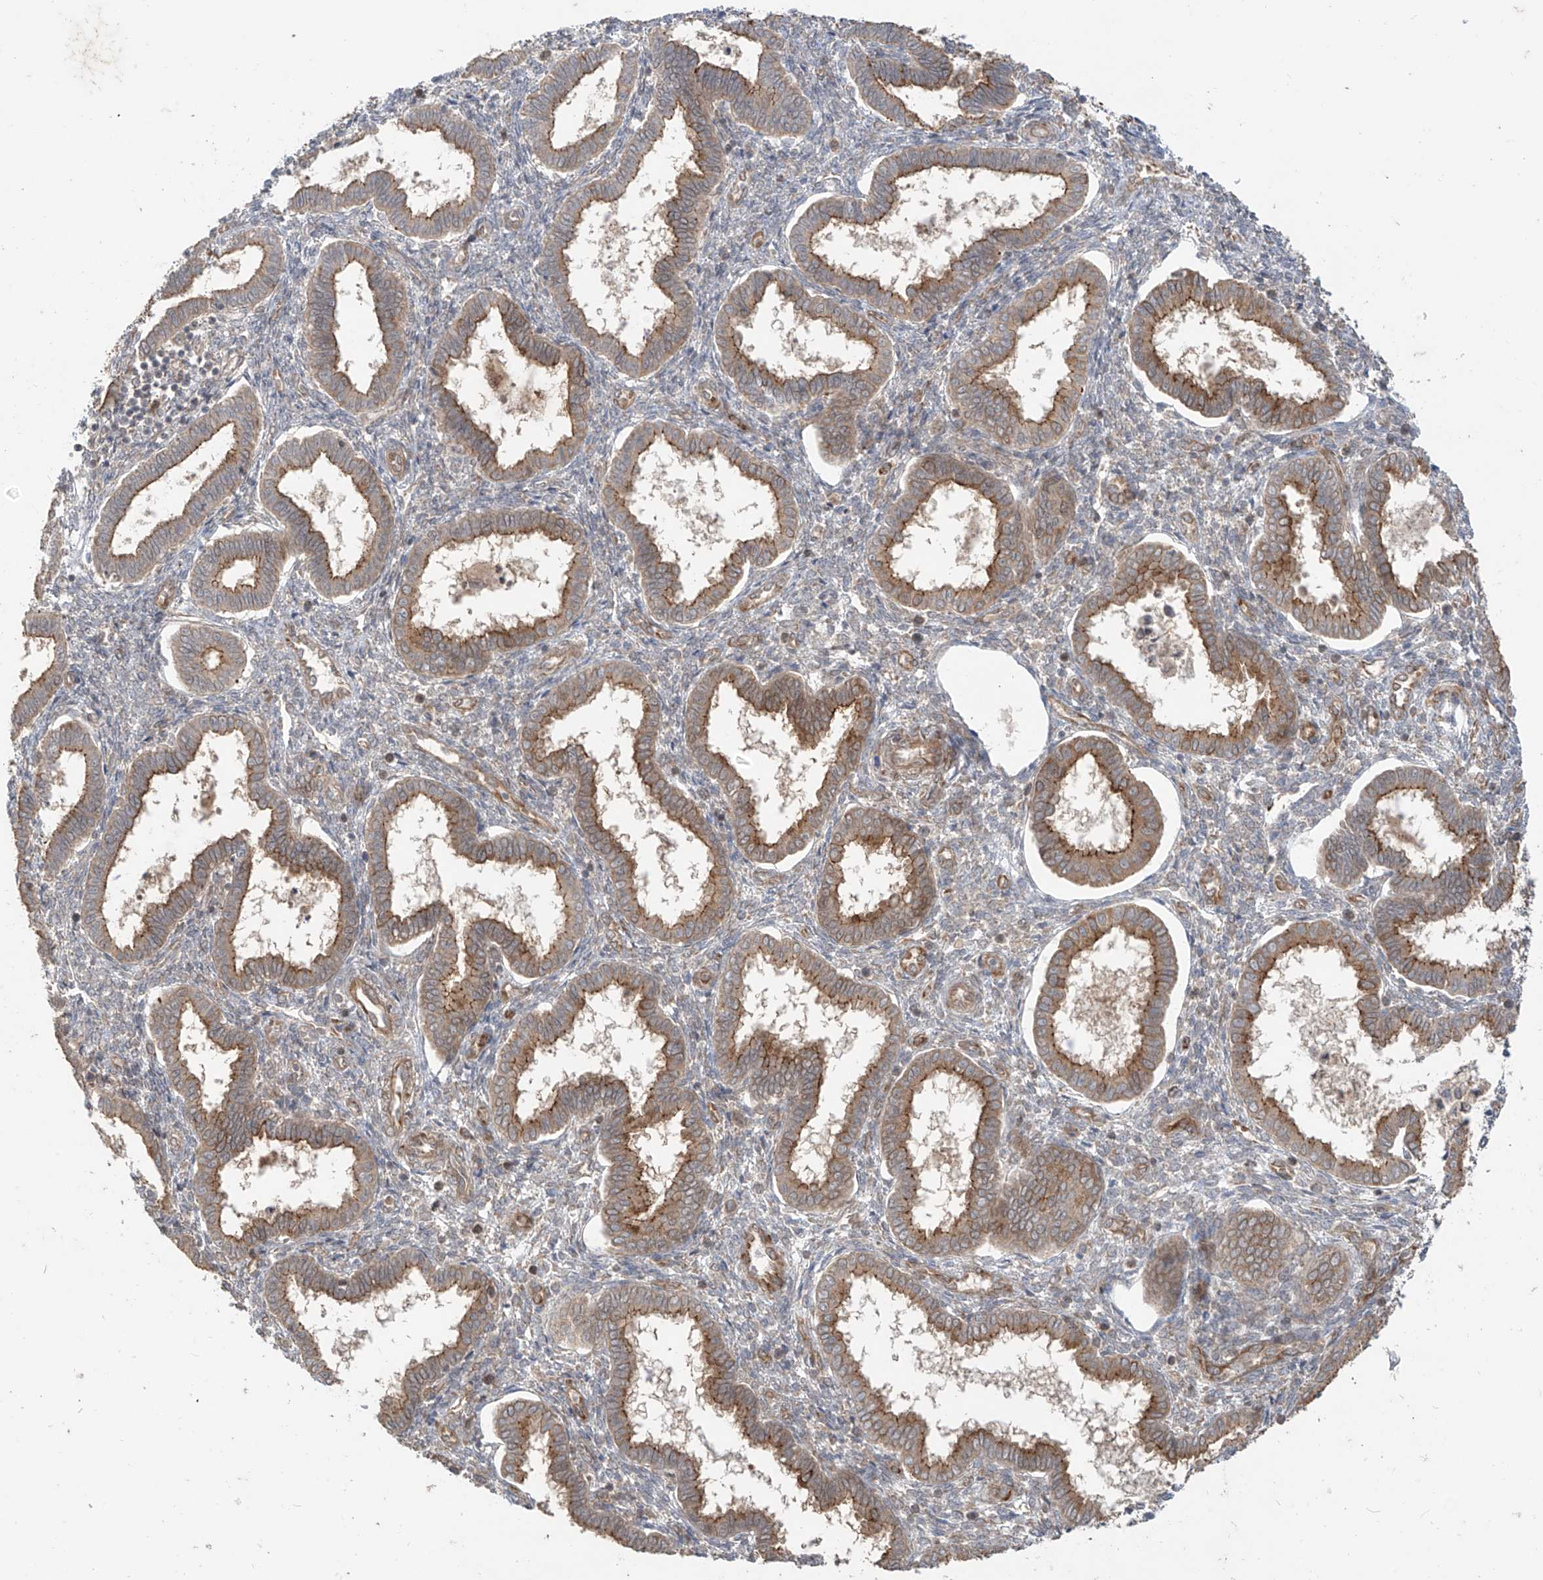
{"staining": {"intensity": "weak", "quantity": "<25%", "location": "cytoplasmic/membranous"}, "tissue": "endometrium", "cell_type": "Cells in endometrial stroma", "image_type": "normal", "snomed": [{"axis": "morphology", "description": "Normal tissue, NOS"}, {"axis": "topography", "description": "Endometrium"}], "caption": "High power microscopy micrograph of an IHC micrograph of unremarkable endometrium, revealing no significant expression in cells in endometrial stroma.", "gene": "MTUS2", "patient": {"sex": "female", "age": 24}}